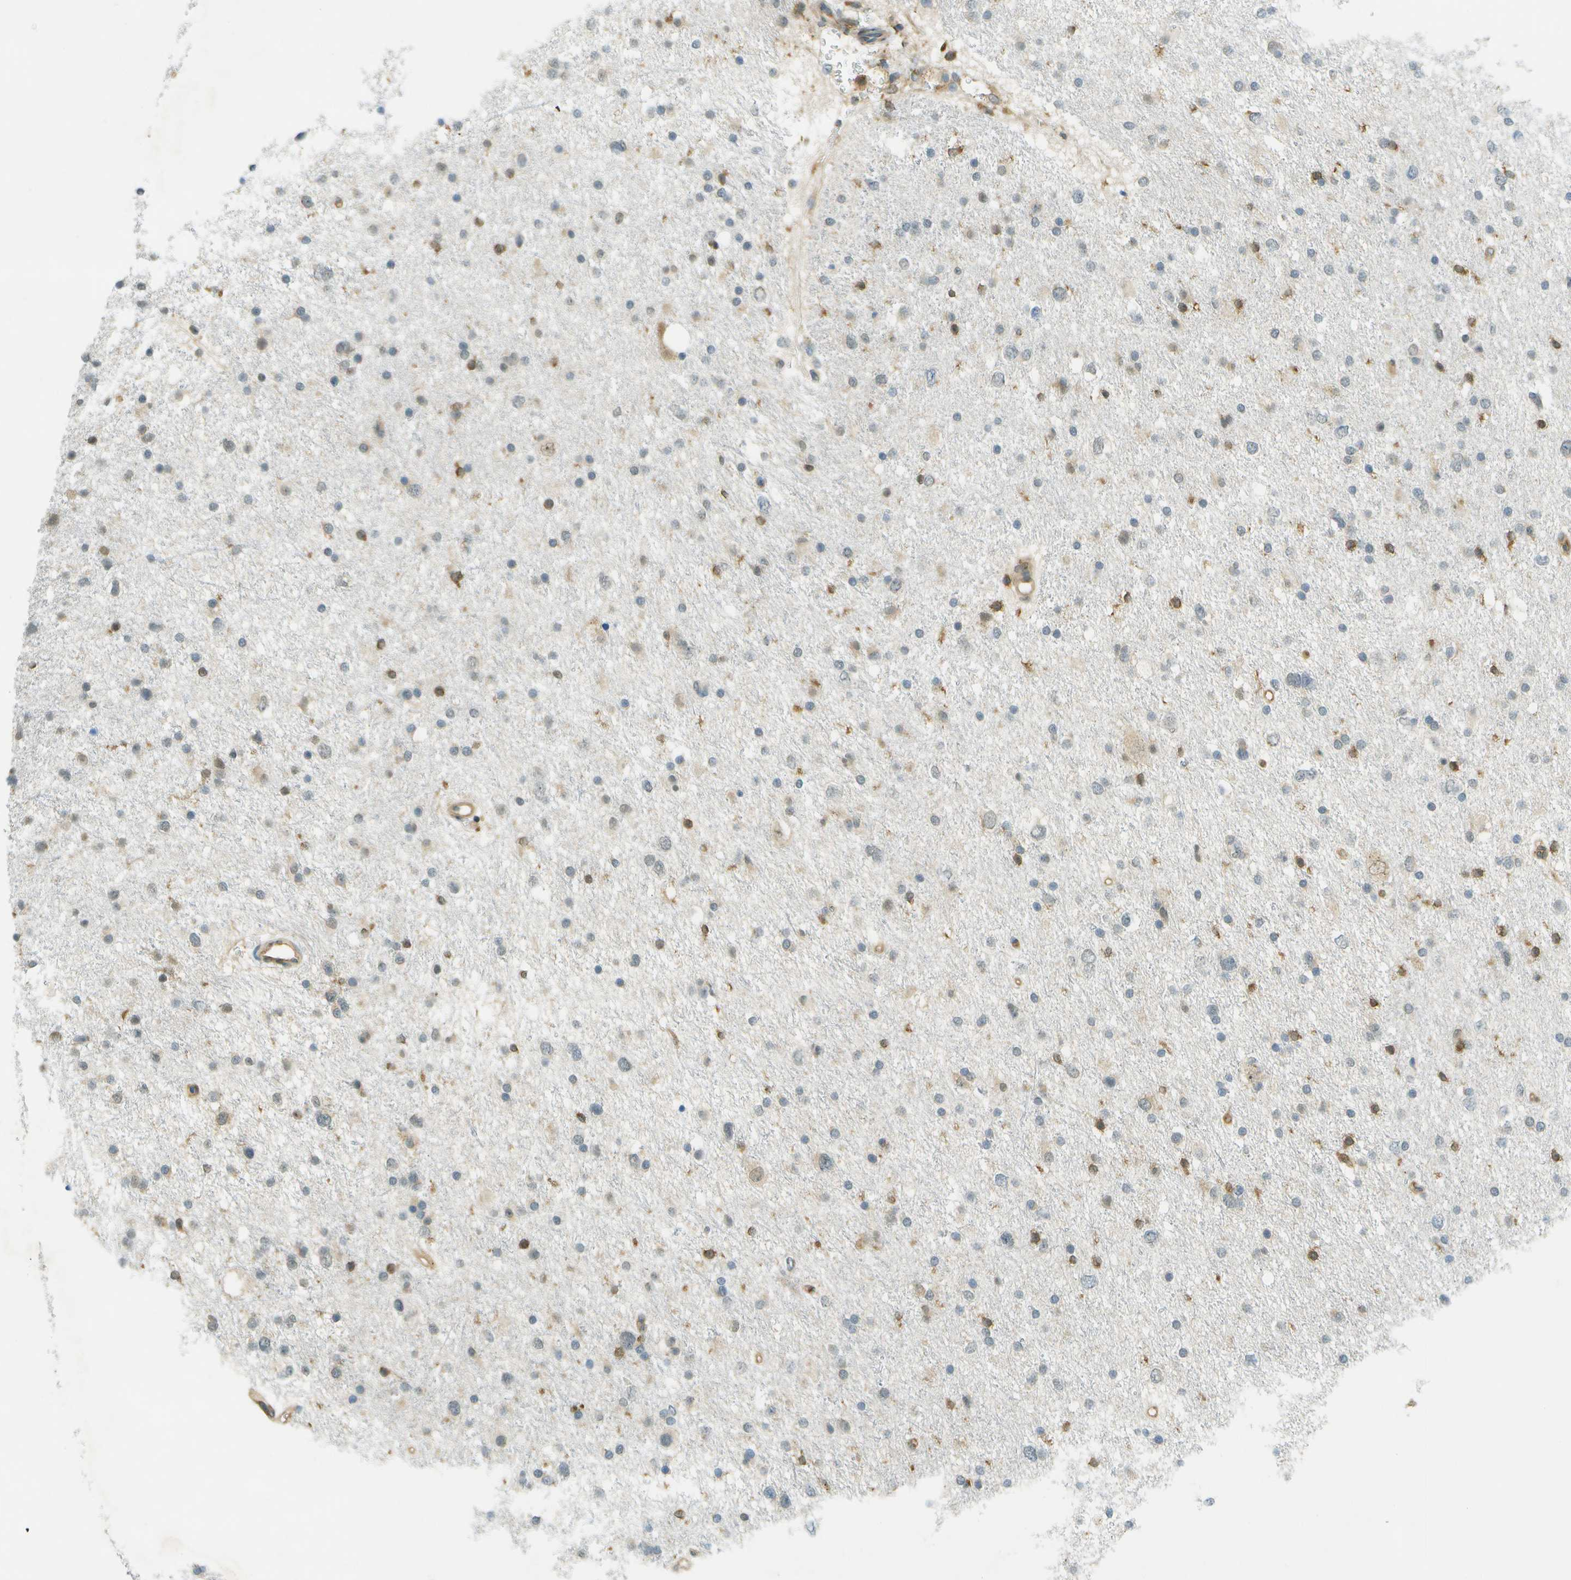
{"staining": {"intensity": "weak", "quantity": "<25%", "location": "cytoplasmic/membranous"}, "tissue": "glioma", "cell_type": "Tumor cells", "image_type": "cancer", "snomed": [{"axis": "morphology", "description": "Glioma, malignant, Low grade"}, {"axis": "topography", "description": "Brain"}], "caption": "A photomicrograph of glioma stained for a protein displays no brown staining in tumor cells.", "gene": "TMTC1", "patient": {"sex": "female", "age": 37}}